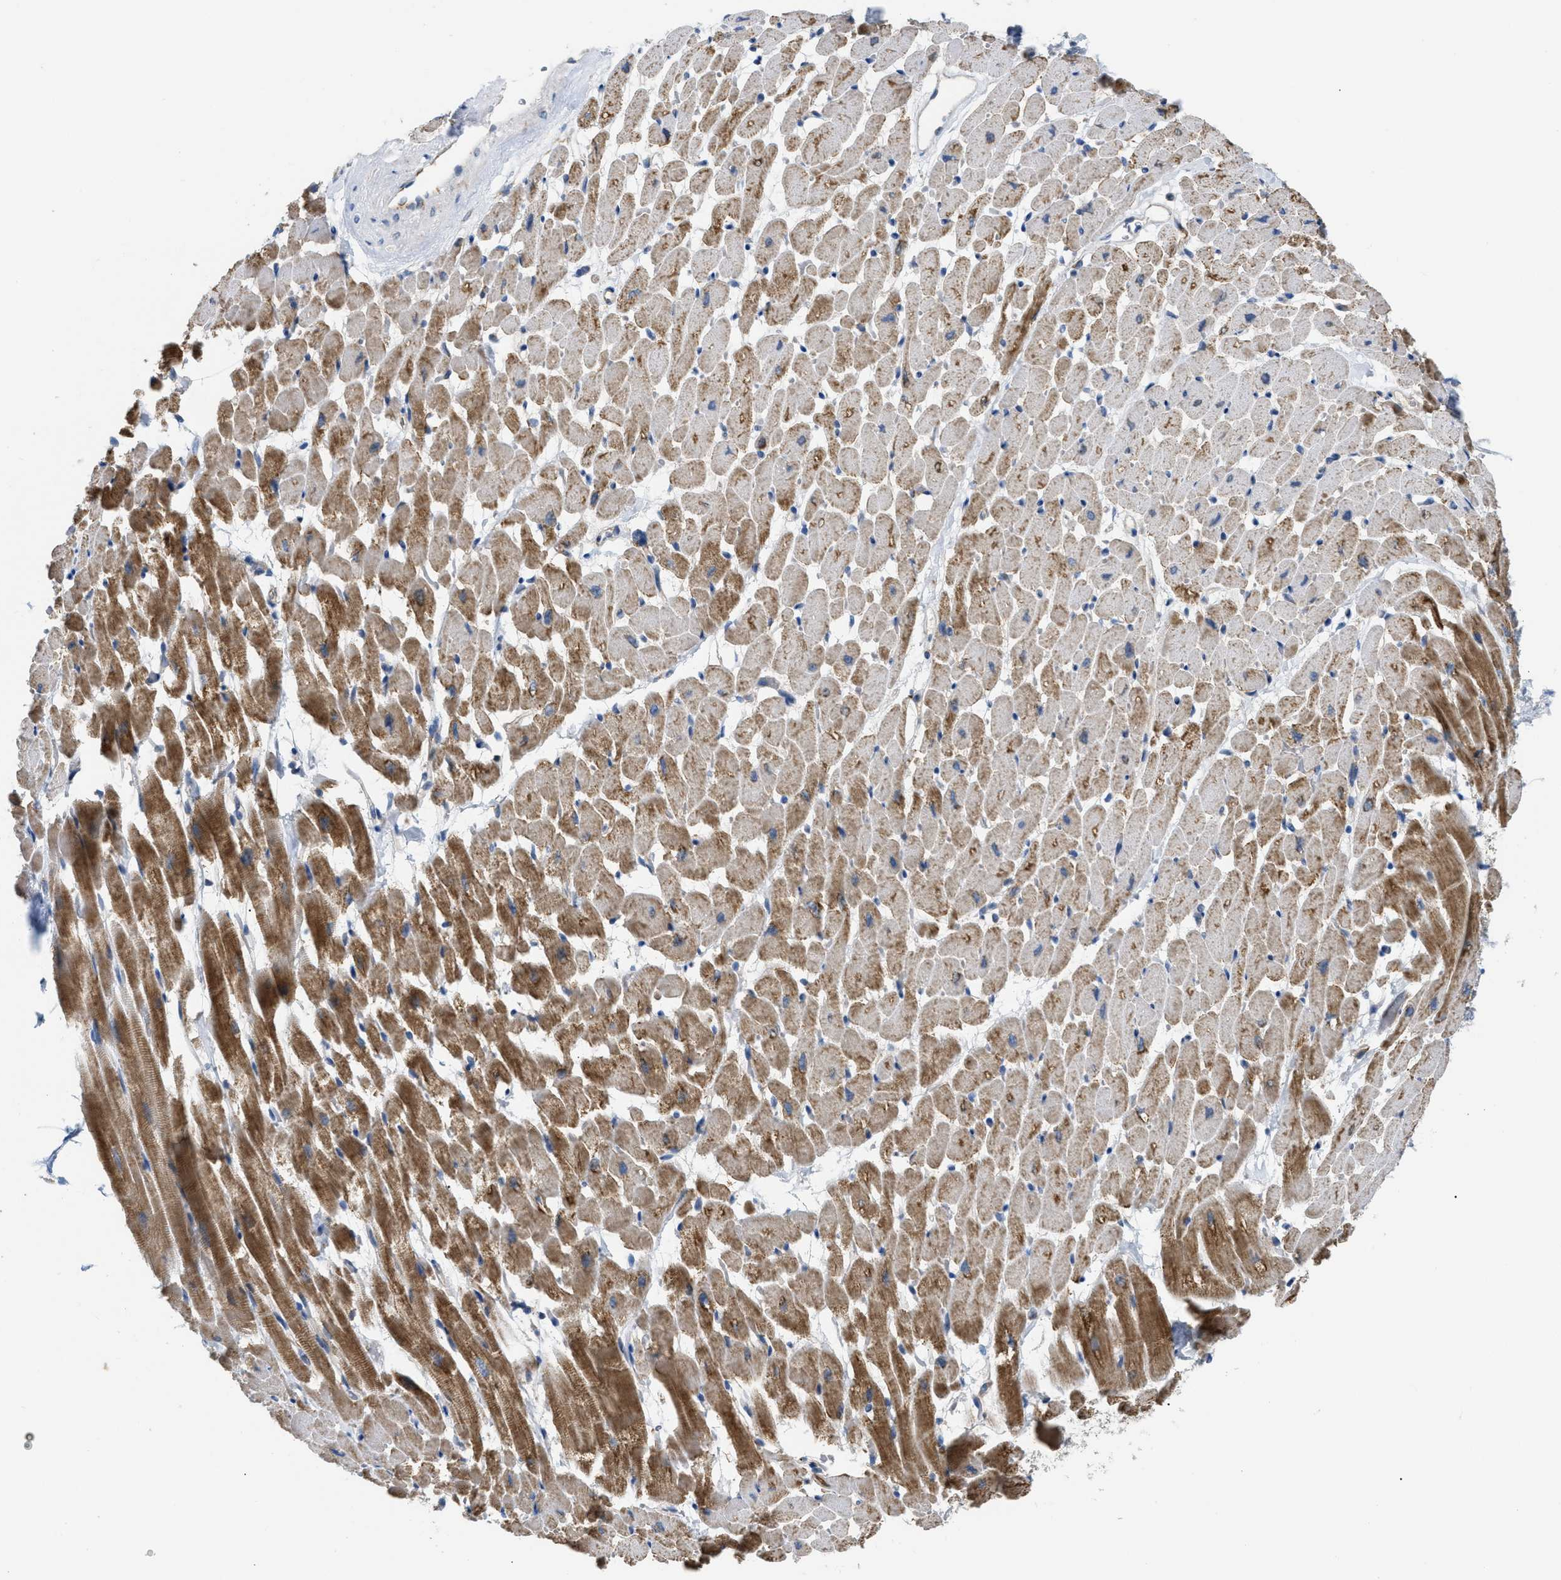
{"staining": {"intensity": "moderate", "quantity": ">75%", "location": "cytoplasmic/membranous"}, "tissue": "heart muscle", "cell_type": "Cardiomyocytes", "image_type": "normal", "snomed": [{"axis": "morphology", "description": "Normal tissue, NOS"}, {"axis": "topography", "description": "Heart"}], "caption": "Moderate cytoplasmic/membranous expression is seen in about >75% of cardiomyocytes in benign heart muscle. (brown staining indicates protein expression, while blue staining denotes nuclei).", "gene": "DHX58", "patient": {"sex": "male", "age": 45}}